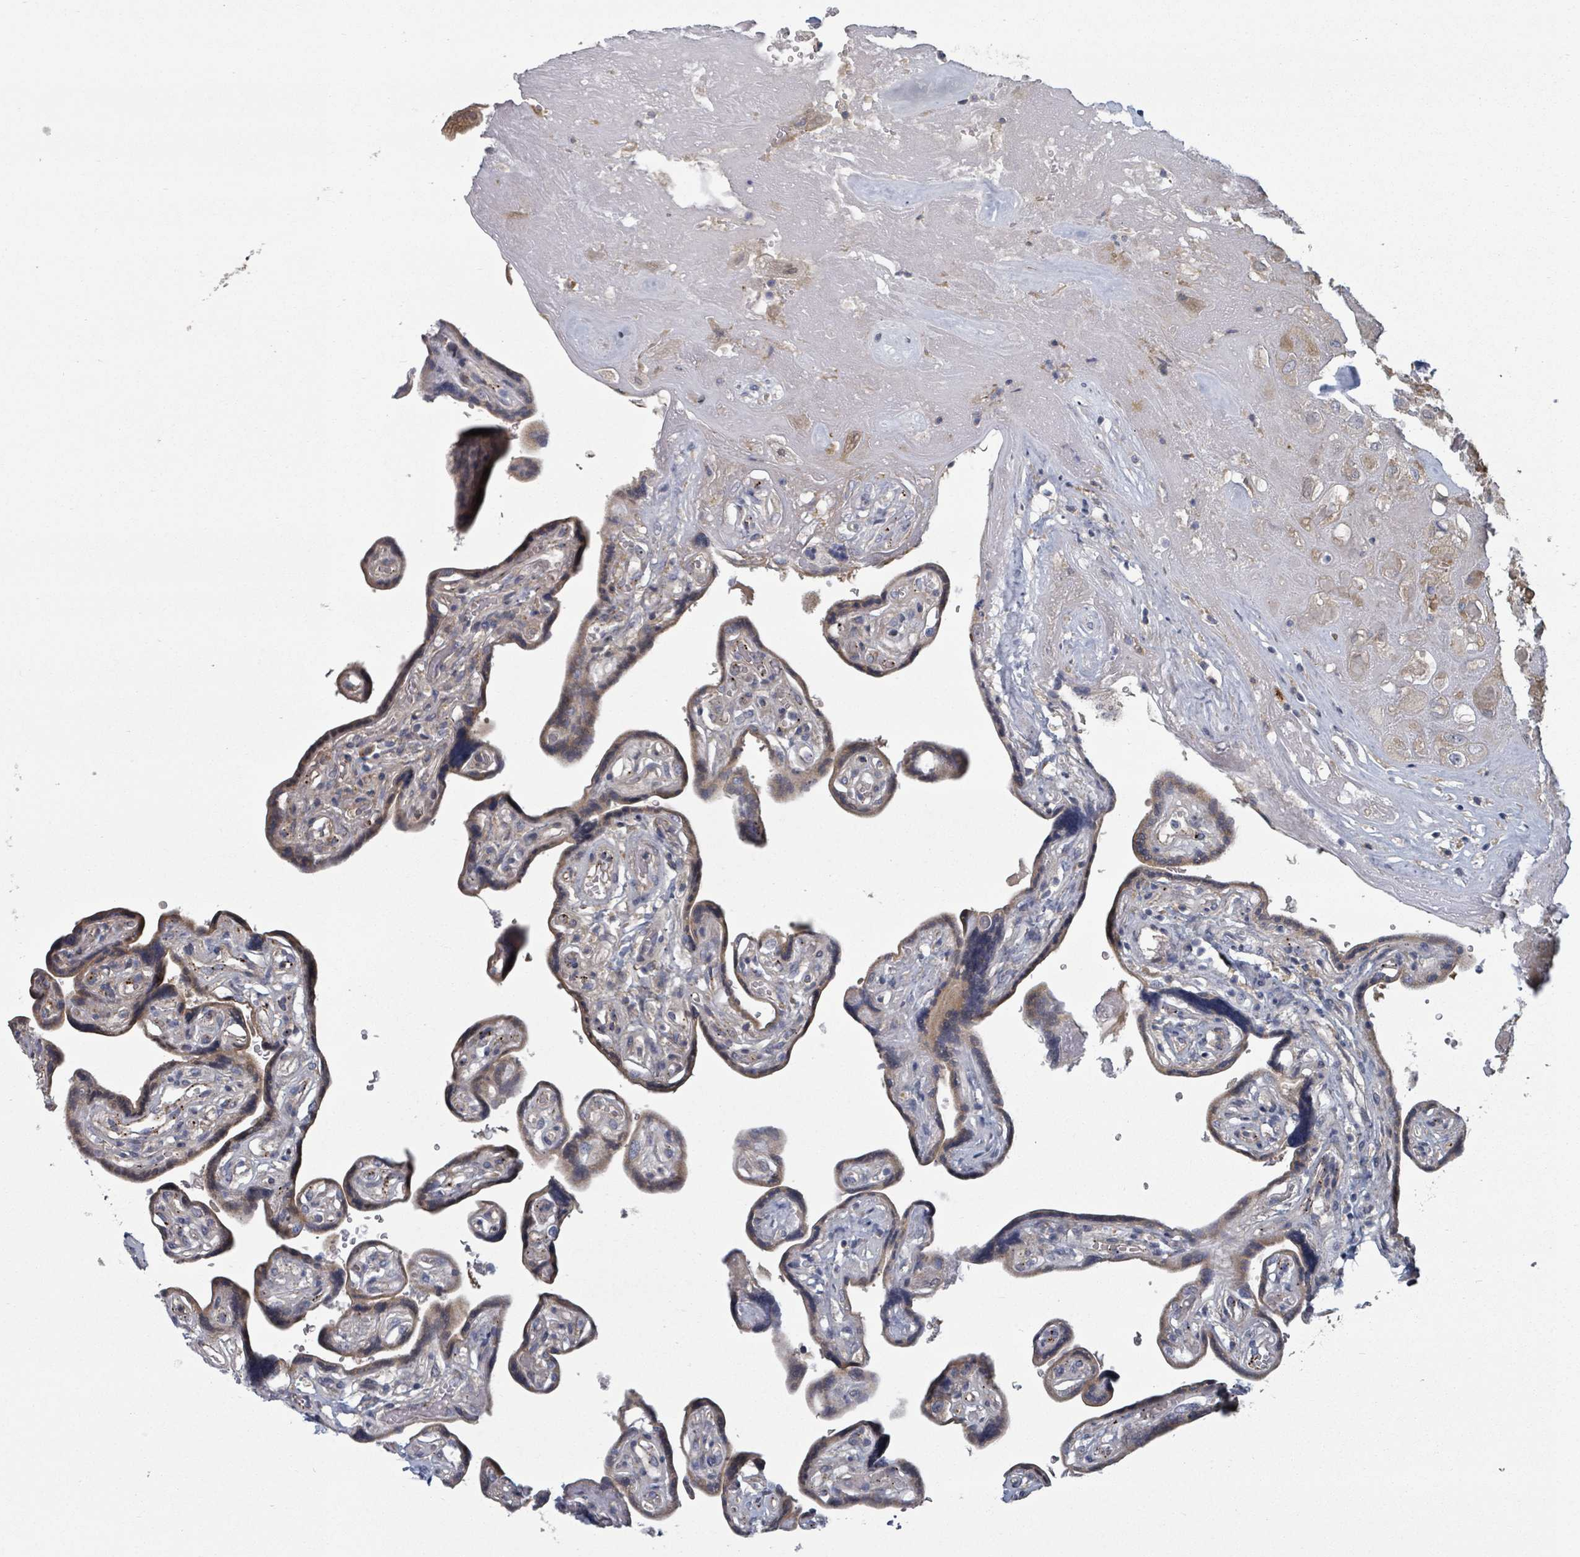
{"staining": {"intensity": "weak", "quantity": ">75%", "location": "cytoplasmic/membranous"}, "tissue": "placenta", "cell_type": "Decidual cells", "image_type": "normal", "snomed": [{"axis": "morphology", "description": "Normal tissue, NOS"}, {"axis": "topography", "description": "Placenta"}], "caption": "IHC (DAB) staining of benign placenta exhibits weak cytoplasmic/membranous protein expression in approximately >75% of decidual cells.", "gene": "GABBR1", "patient": {"sex": "female", "age": 32}}